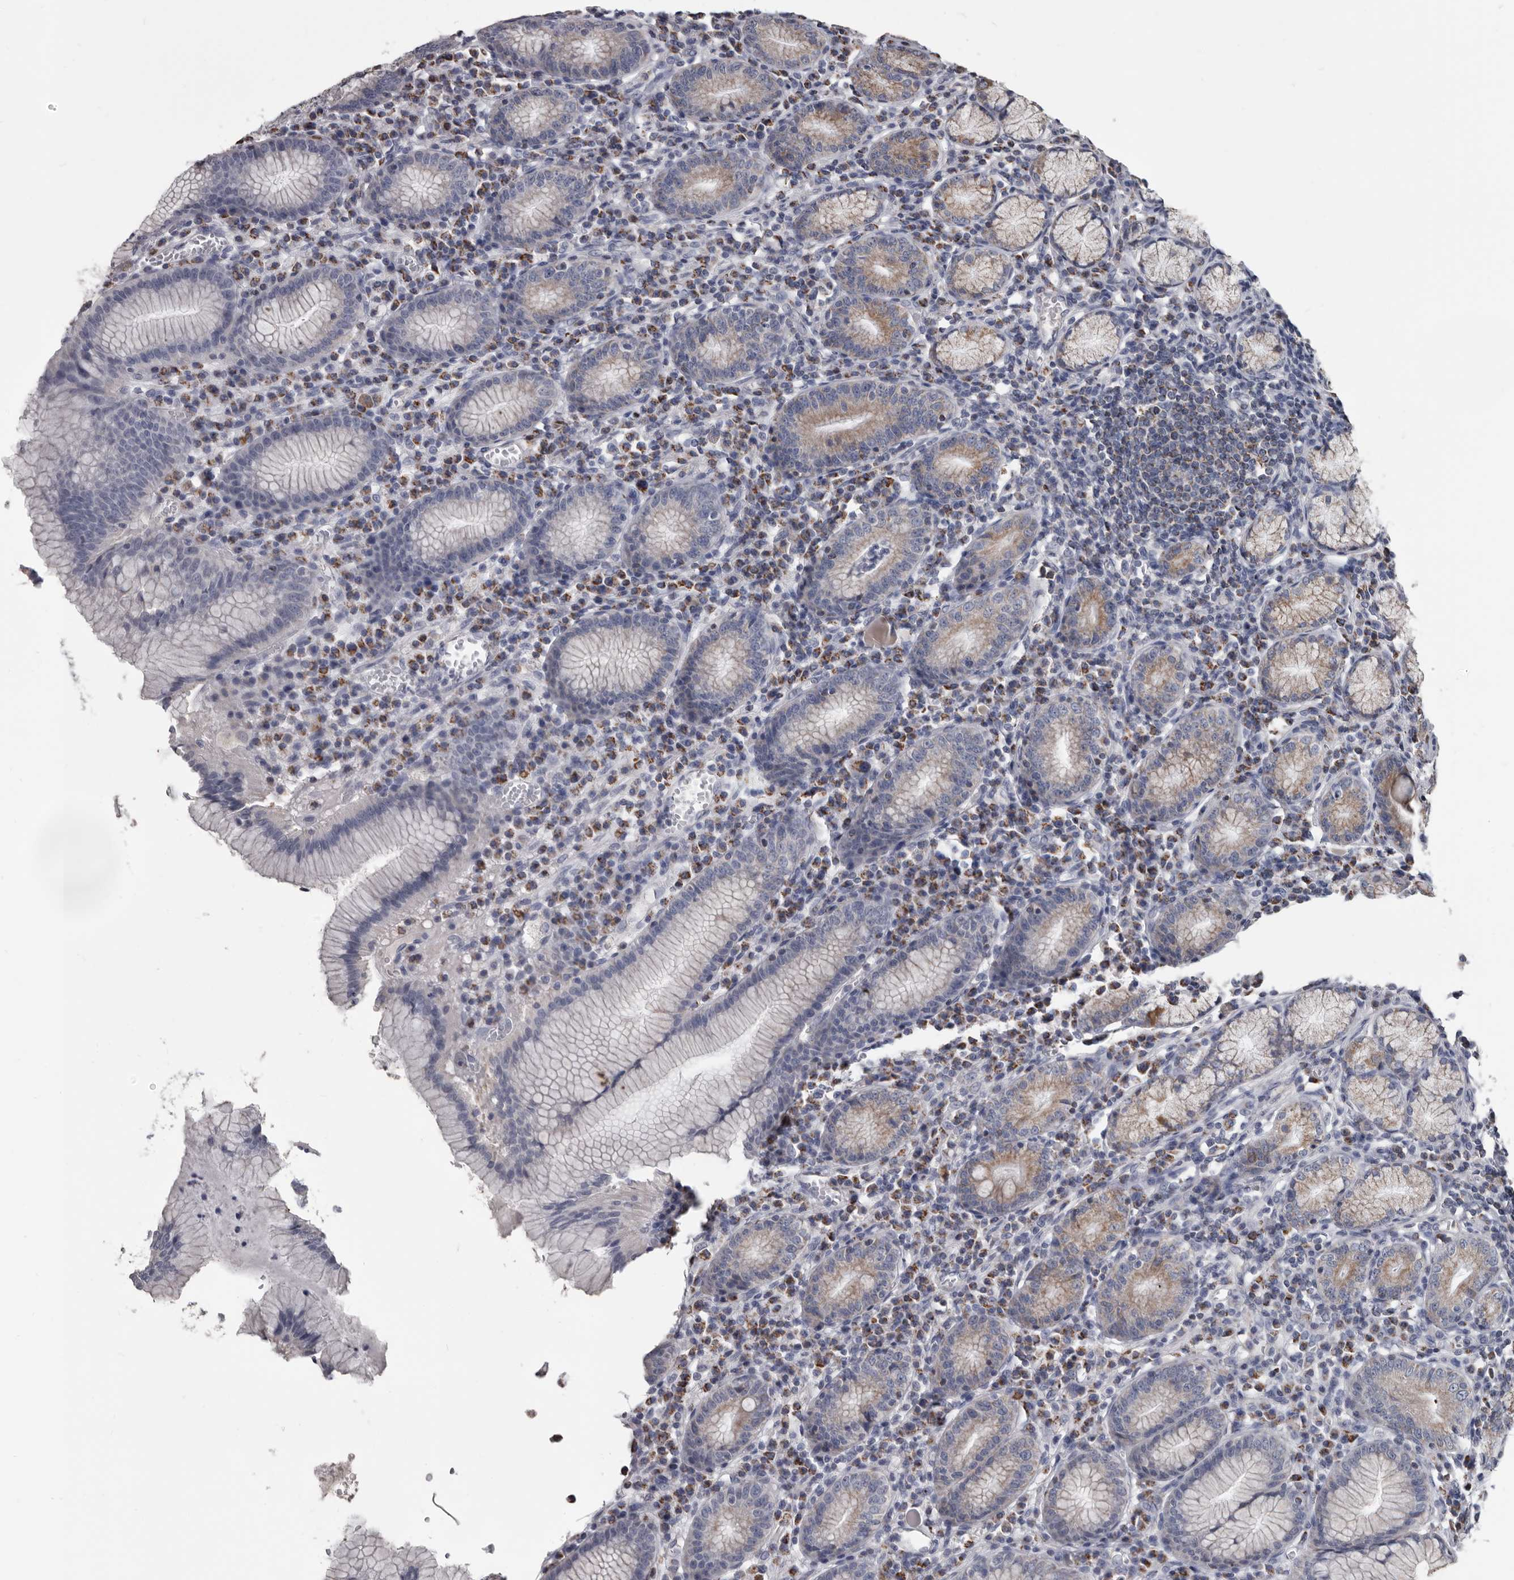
{"staining": {"intensity": "strong", "quantity": "25%-75%", "location": "cytoplasmic/membranous"}, "tissue": "stomach", "cell_type": "Glandular cells", "image_type": "normal", "snomed": [{"axis": "morphology", "description": "Normal tissue, NOS"}, {"axis": "topography", "description": "Stomach"}], "caption": "Unremarkable stomach exhibits strong cytoplasmic/membranous staining in approximately 25%-75% of glandular cells Nuclei are stained in blue..", "gene": "ALDH5A1", "patient": {"sex": "male", "age": 55}}